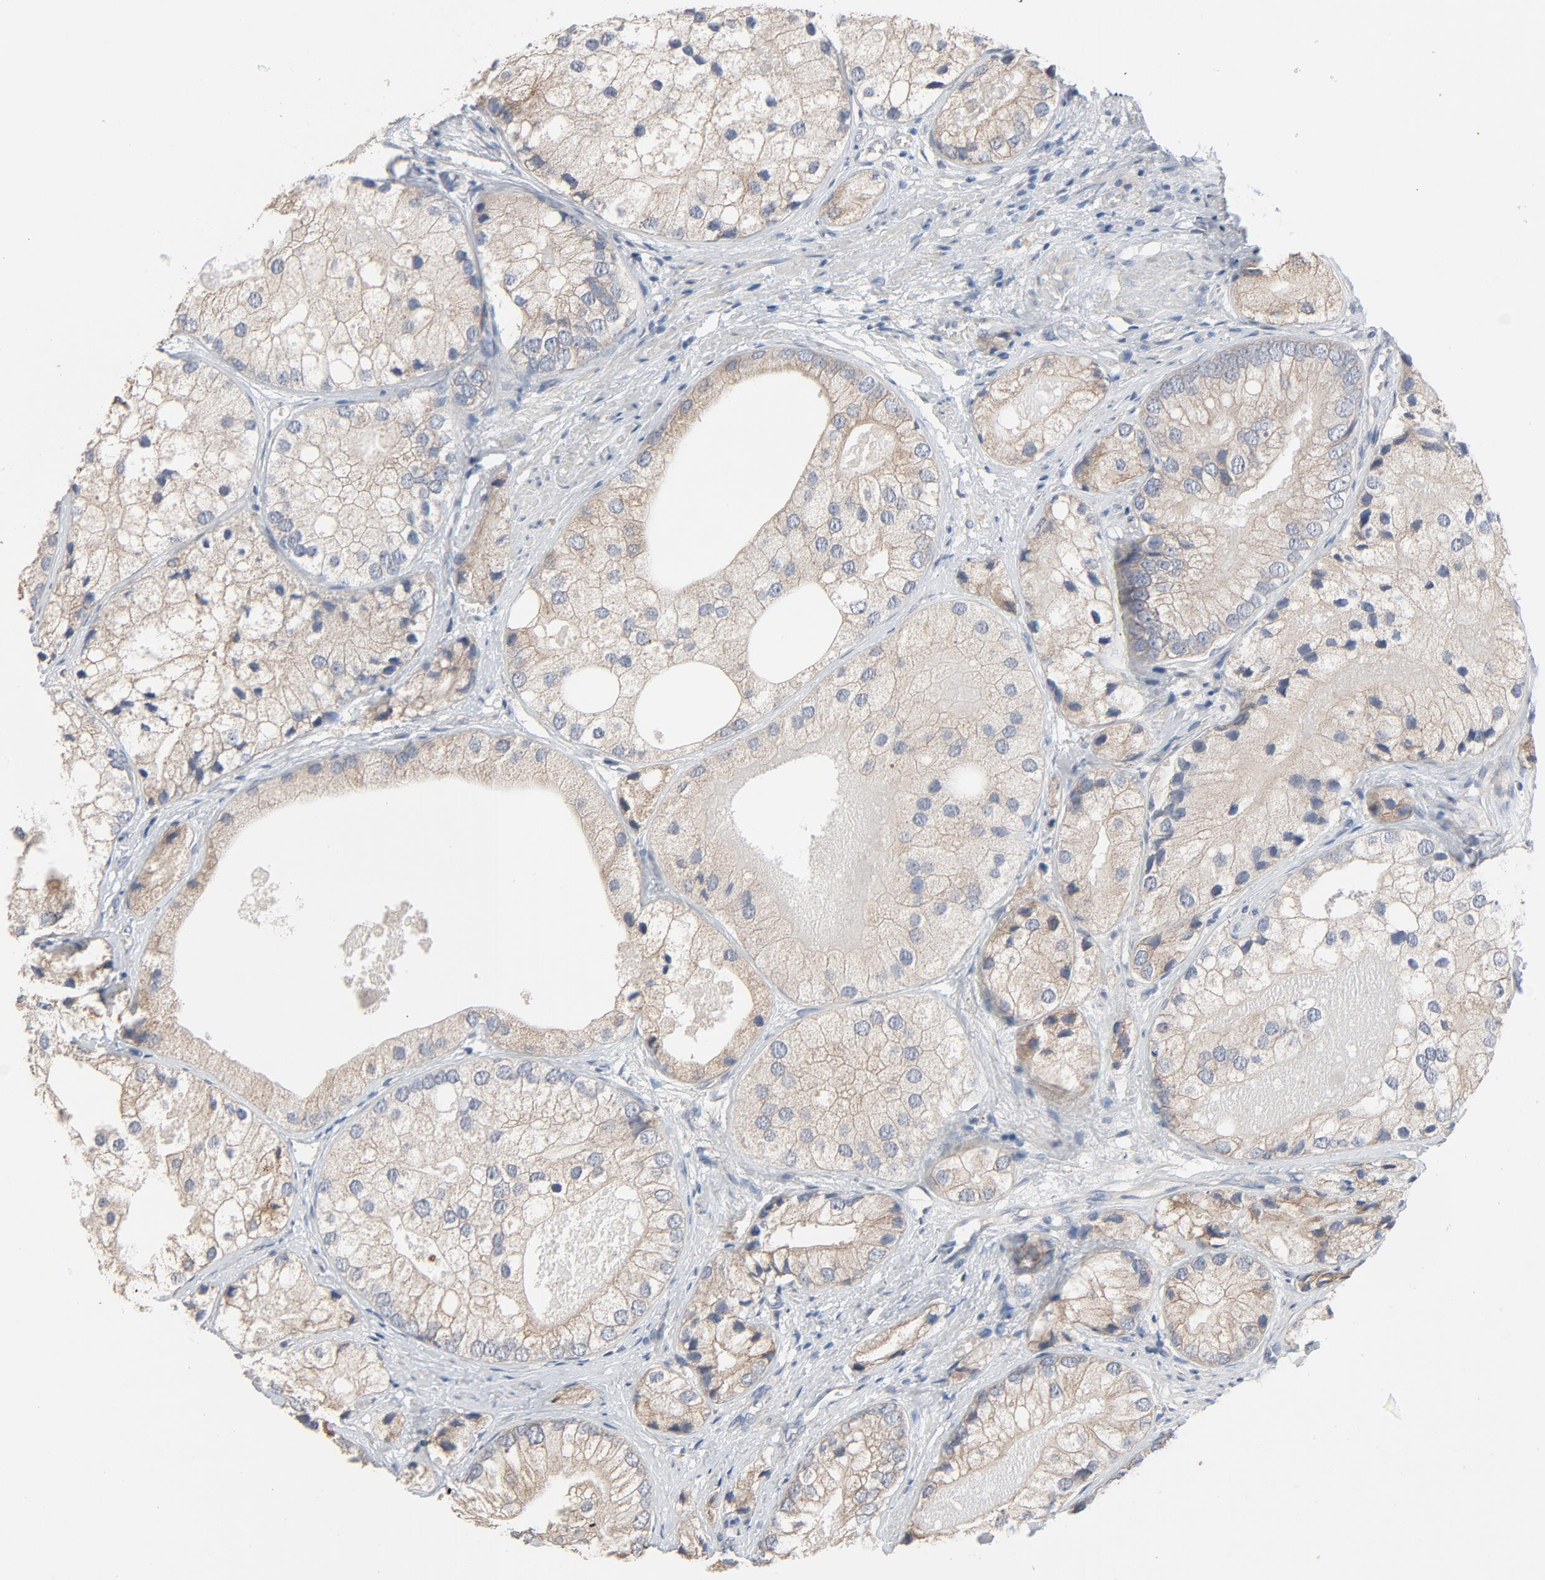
{"staining": {"intensity": "weak", "quantity": "25%-75%", "location": "cytoplasmic/membranous"}, "tissue": "prostate cancer", "cell_type": "Tumor cells", "image_type": "cancer", "snomed": [{"axis": "morphology", "description": "Adenocarcinoma, Low grade"}, {"axis": "topography", "description": "Prostate"}], "caption": "Weak cytoplasmic/membranous staining is present in about 25%-75% of tumor cells in prostate cancer.", "gene": "TLR4", "patient": {"sex": "male", "age": 69}}